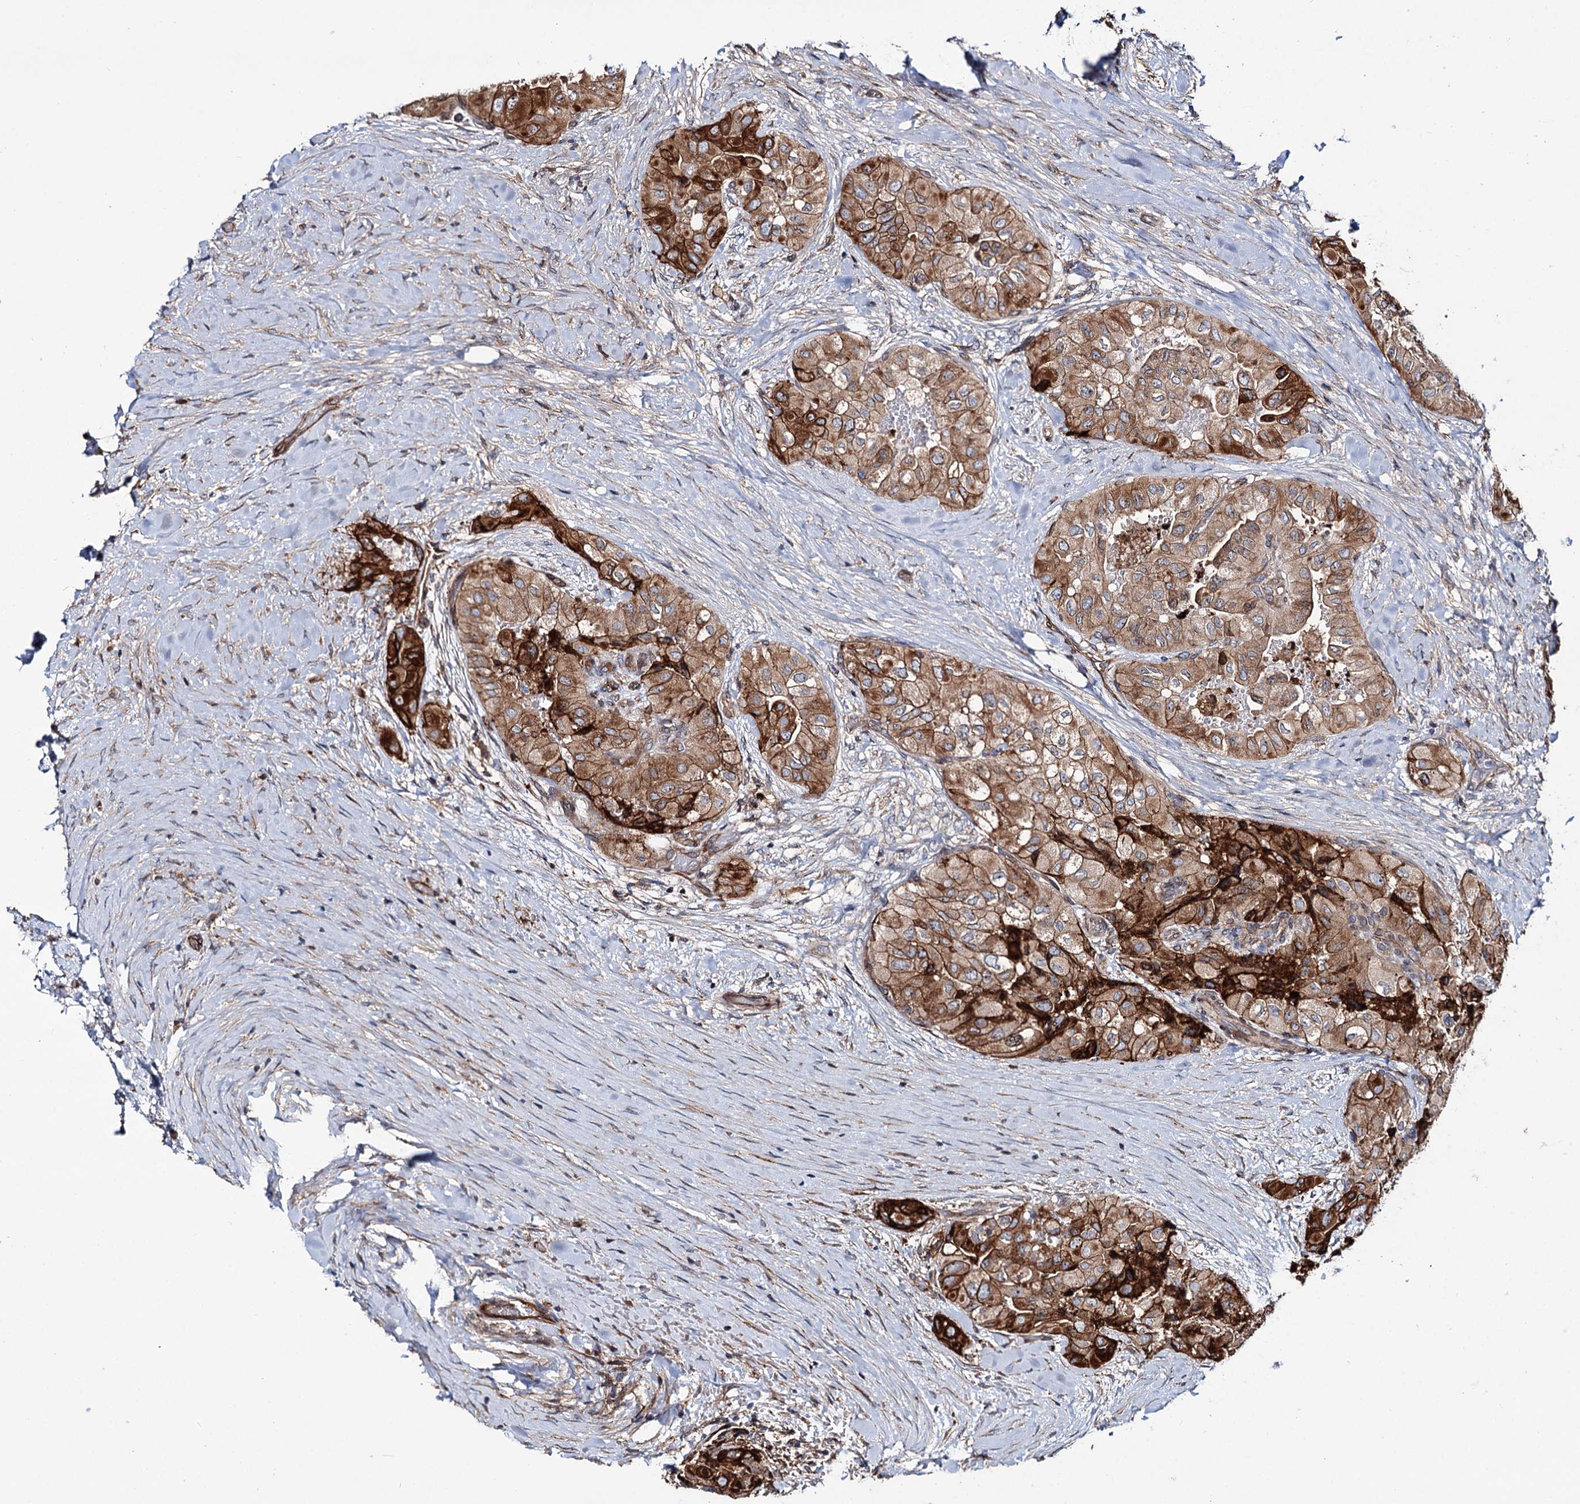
{"staining": {"intensity": "strong", "quantity": ">75%", "location": "cytoplasmic/membranous"}, "tissue": "thyroid cancer", "cell_type": "Tumor cells", "image_type": "cancer", "snomed": [{"axis": "morphology", "description": "Papillary adenocarcinoma, NOS"}, {"axis": "topography", "description": "Thyroid gland"}], "caption": "An IHC histopathology image of tumor tissue is shown. Protein staining in brown highlights strong cytoplasmic/membranous positivity in thyroid cancer (papillary adenocarcinoma) within tumor cells.", "gene": "PTDSS2", "patient": {"sex": "female", "age": 59}}